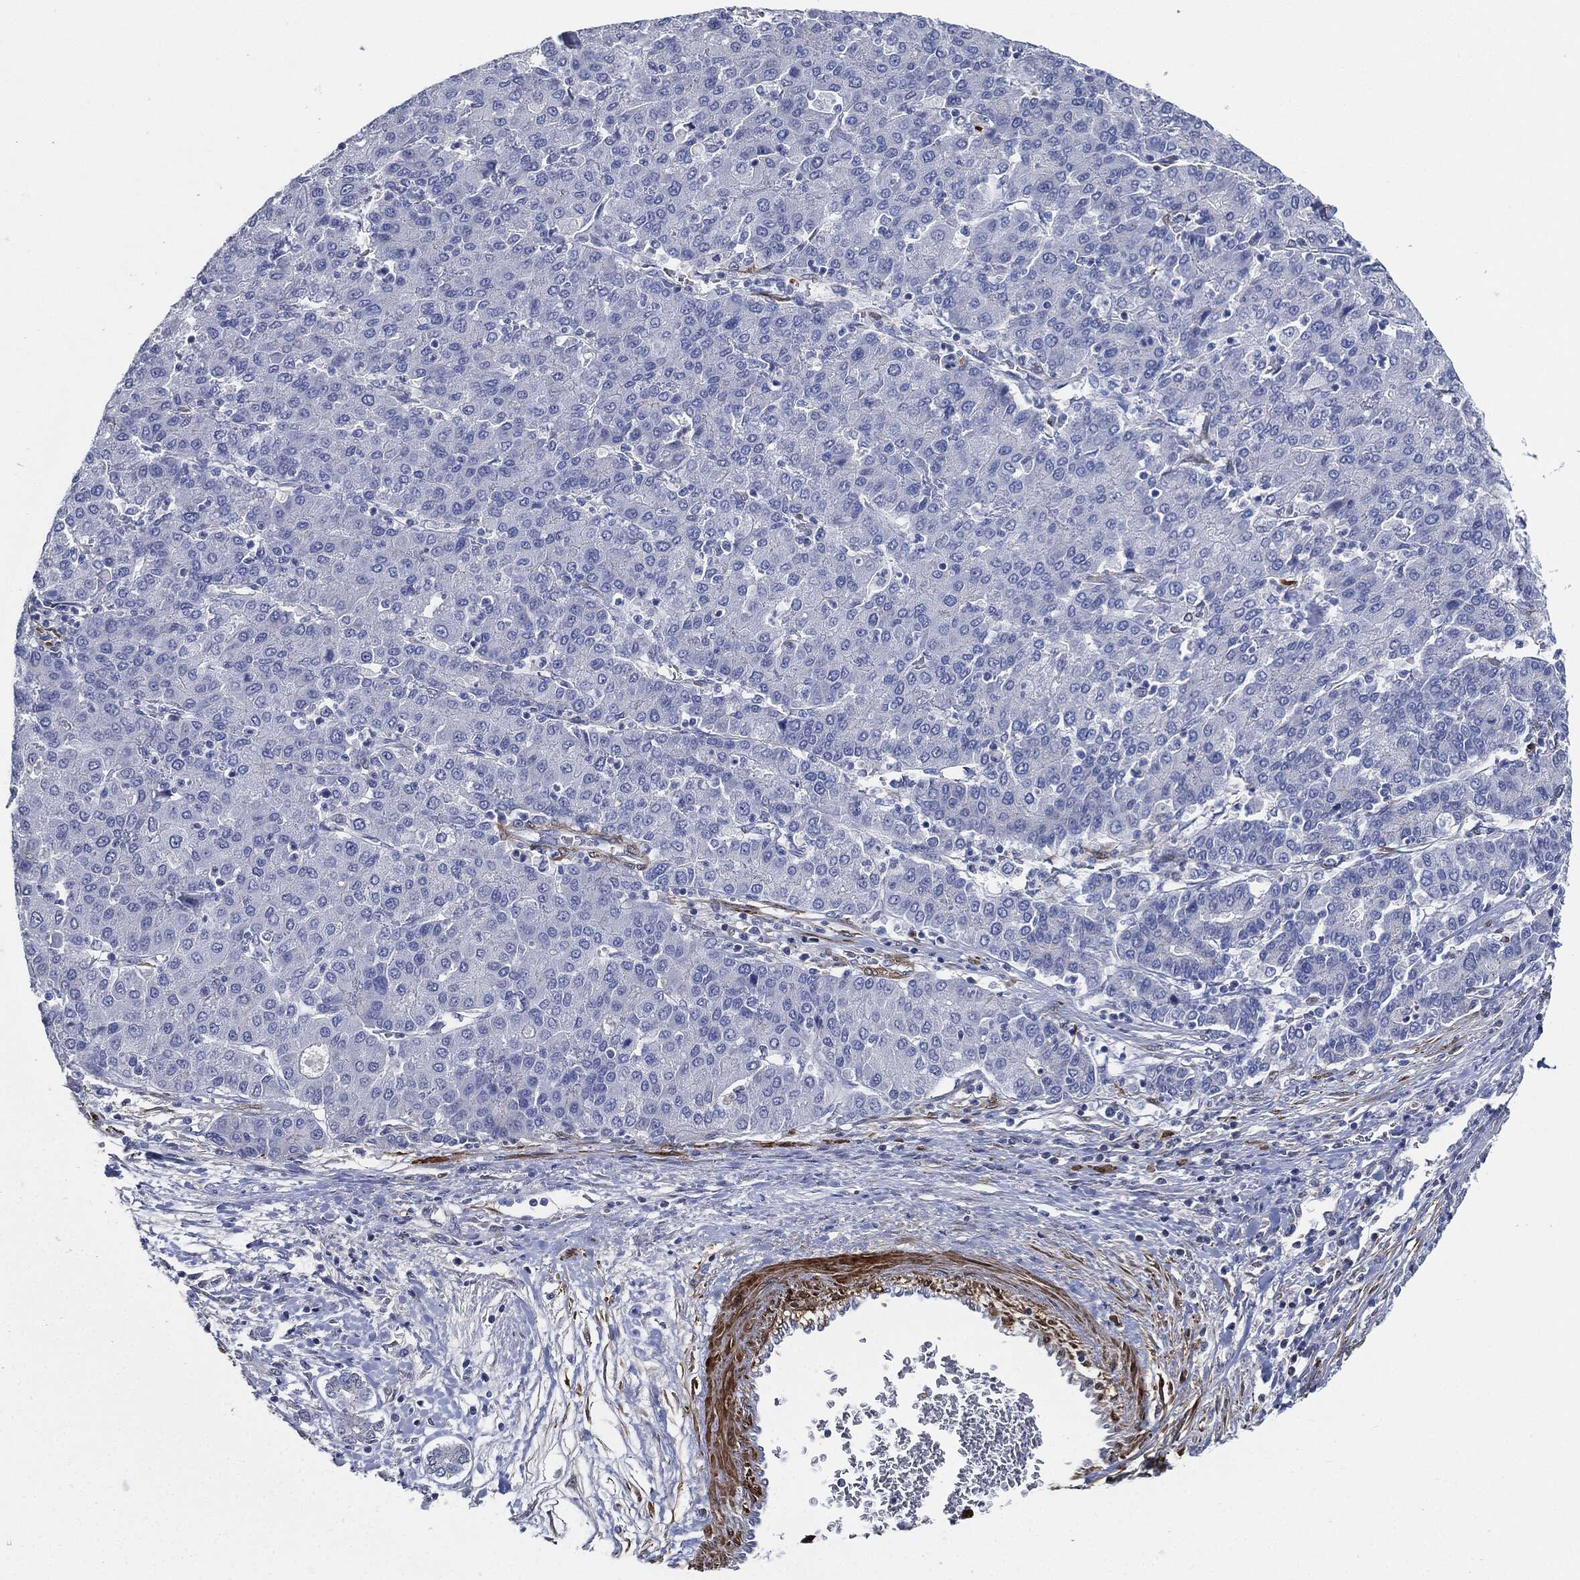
{"staining": {"intensity": "negative", "quantity": "none", "location": "none"}, "tissue": "liver cancer", "cell_type": "Tumor cells", "image_type": "cancer", "snomed": [{"axis": "morphology", "description": "Carcinoma, Hepatocellular, NOS"}, {"axis": "topography", "description": "Liver"}], "caption": "DAB immunohistochemical staining of liver hepatocellular carcinoma shows no significant staining in tumor cells.", "gene": "TAGLN", "patient": {"sex": "male", "age": 65}}